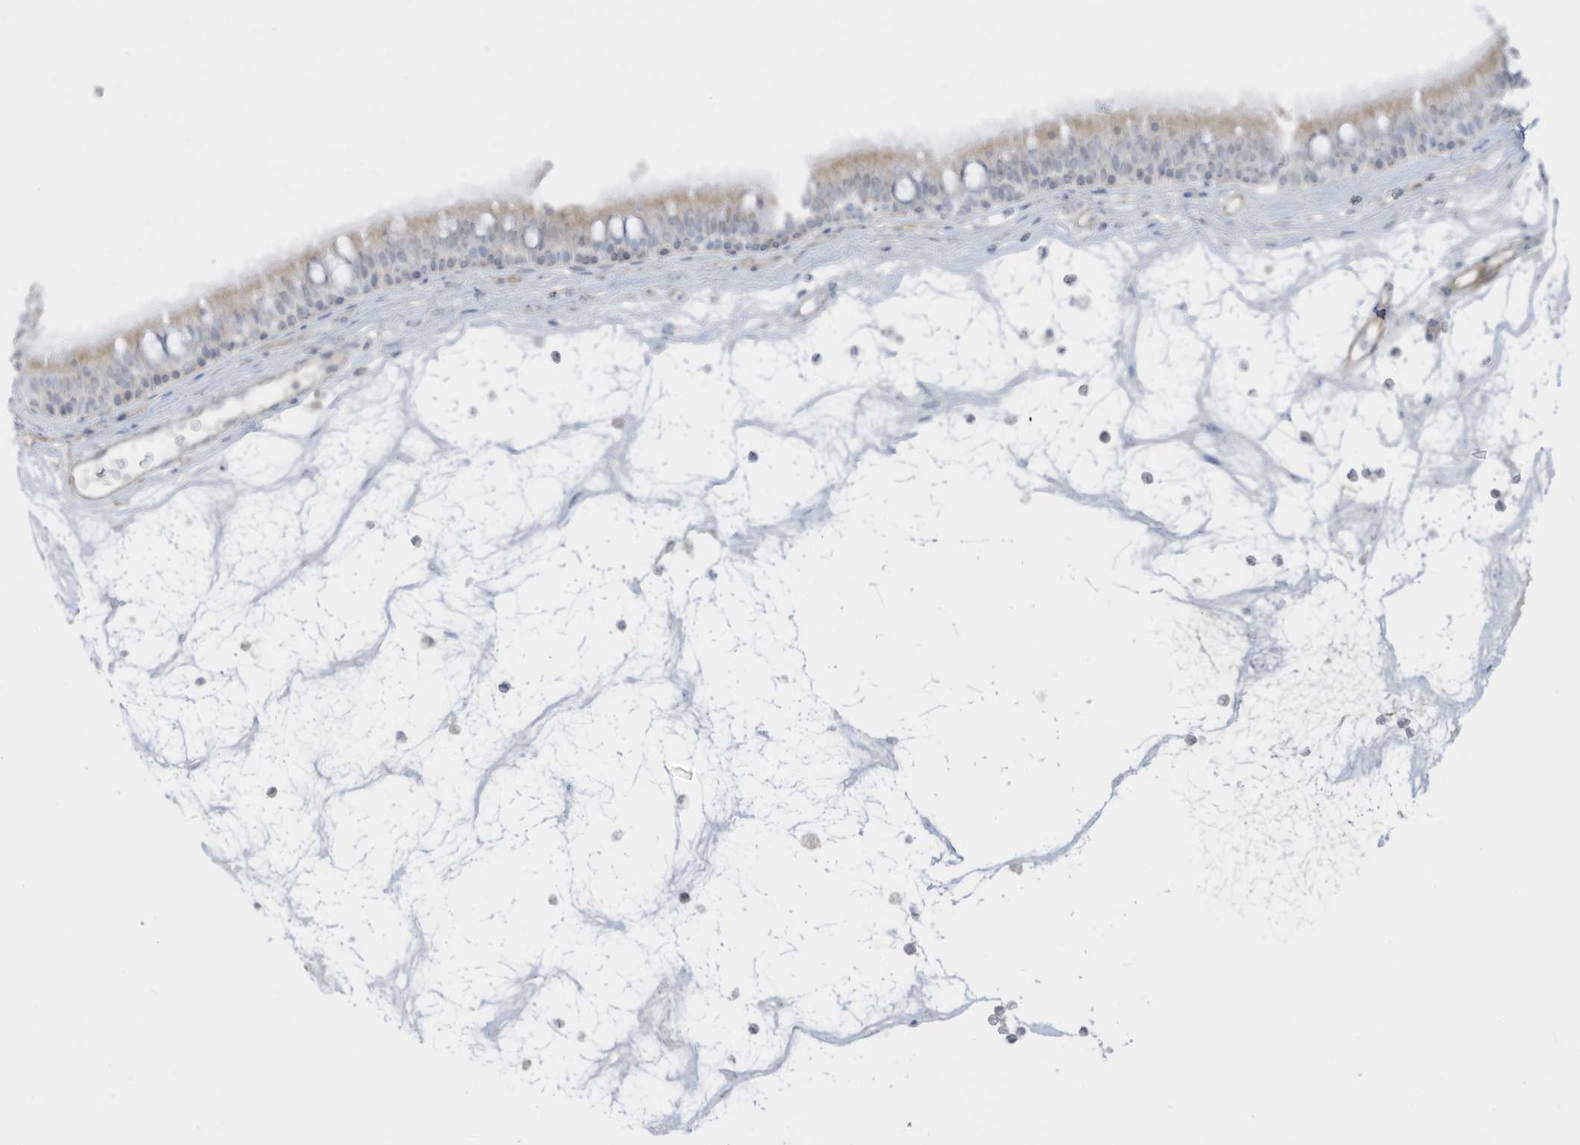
{"staining": {"intensity": "weak", "quantity": "25%-75%", "location": "cytoplasmic/membranous"}, "tissue": "nasopharynx", "cell_type": "Respiratory epithelial cells", "image_type": "normal", "snomed": [{"axis": "morphology", "description": "Normal tissue, NOS"}, {"axis": "morphology", "description": "Inflammation, NOS"}, {"axis": "morphology", "description": "Malignant melanoma, Metastatic site"}, {"axis": "topography", "description": "Nasopharynx"}], "caption": "The image exhibits immunohistochemical staining of unremarkable nasopharynx. There is weak cytoplasmic/membranous staining is identified in about 25%-75% of respiratory epithelial cells.", "gene": "C11orf87", "patient": {"sex": "male", "age": 70}}